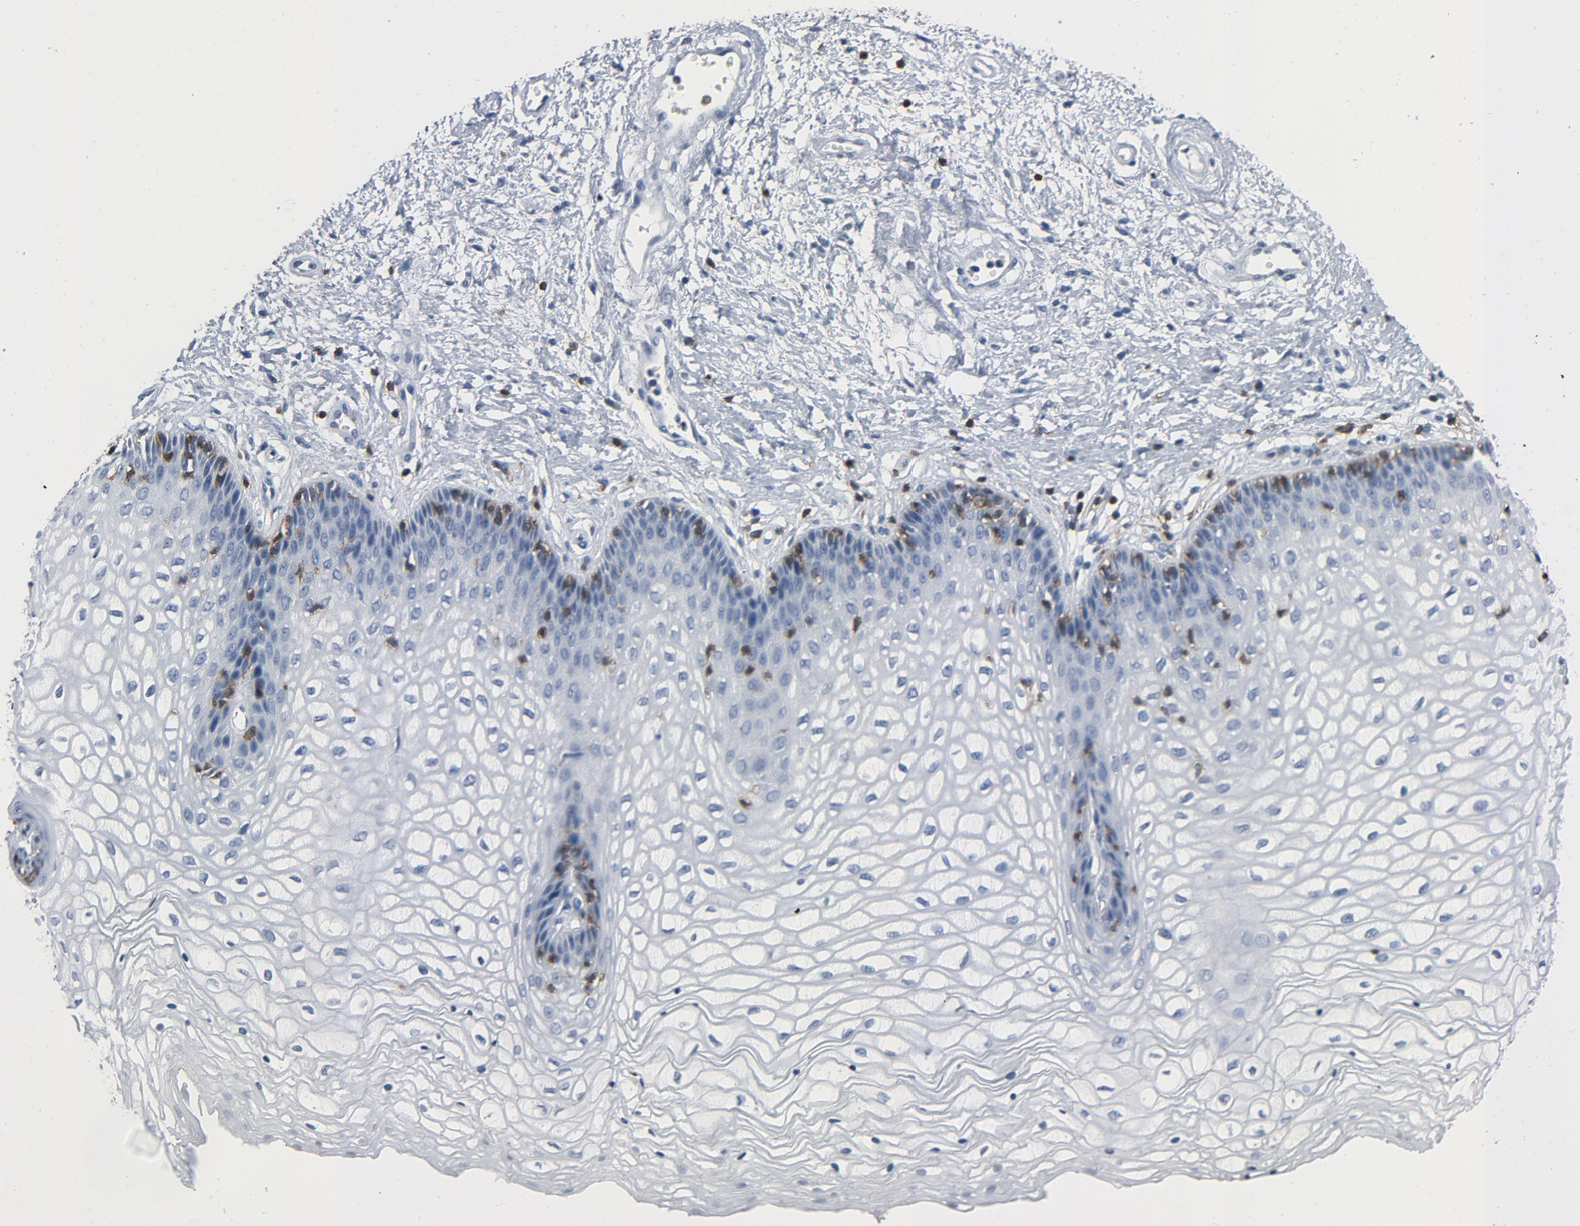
{"staining": {"intensity": "negative", "quantity": "none", "location": "none"}, "tissue": "vagina", "cell_type": "Squamous epithelial cells", "image_type": "normal", "snomed": [{"axis": "morphology", "description": "Normal tissue, NOS"}, {"axis": "topography", "description": "Vagina"}], "caption": "The micrograph shows no significant expression in squamous epithelial cells of vagina.", "gene": "LCK", "patient": {"sex": "female", "age": 34}}